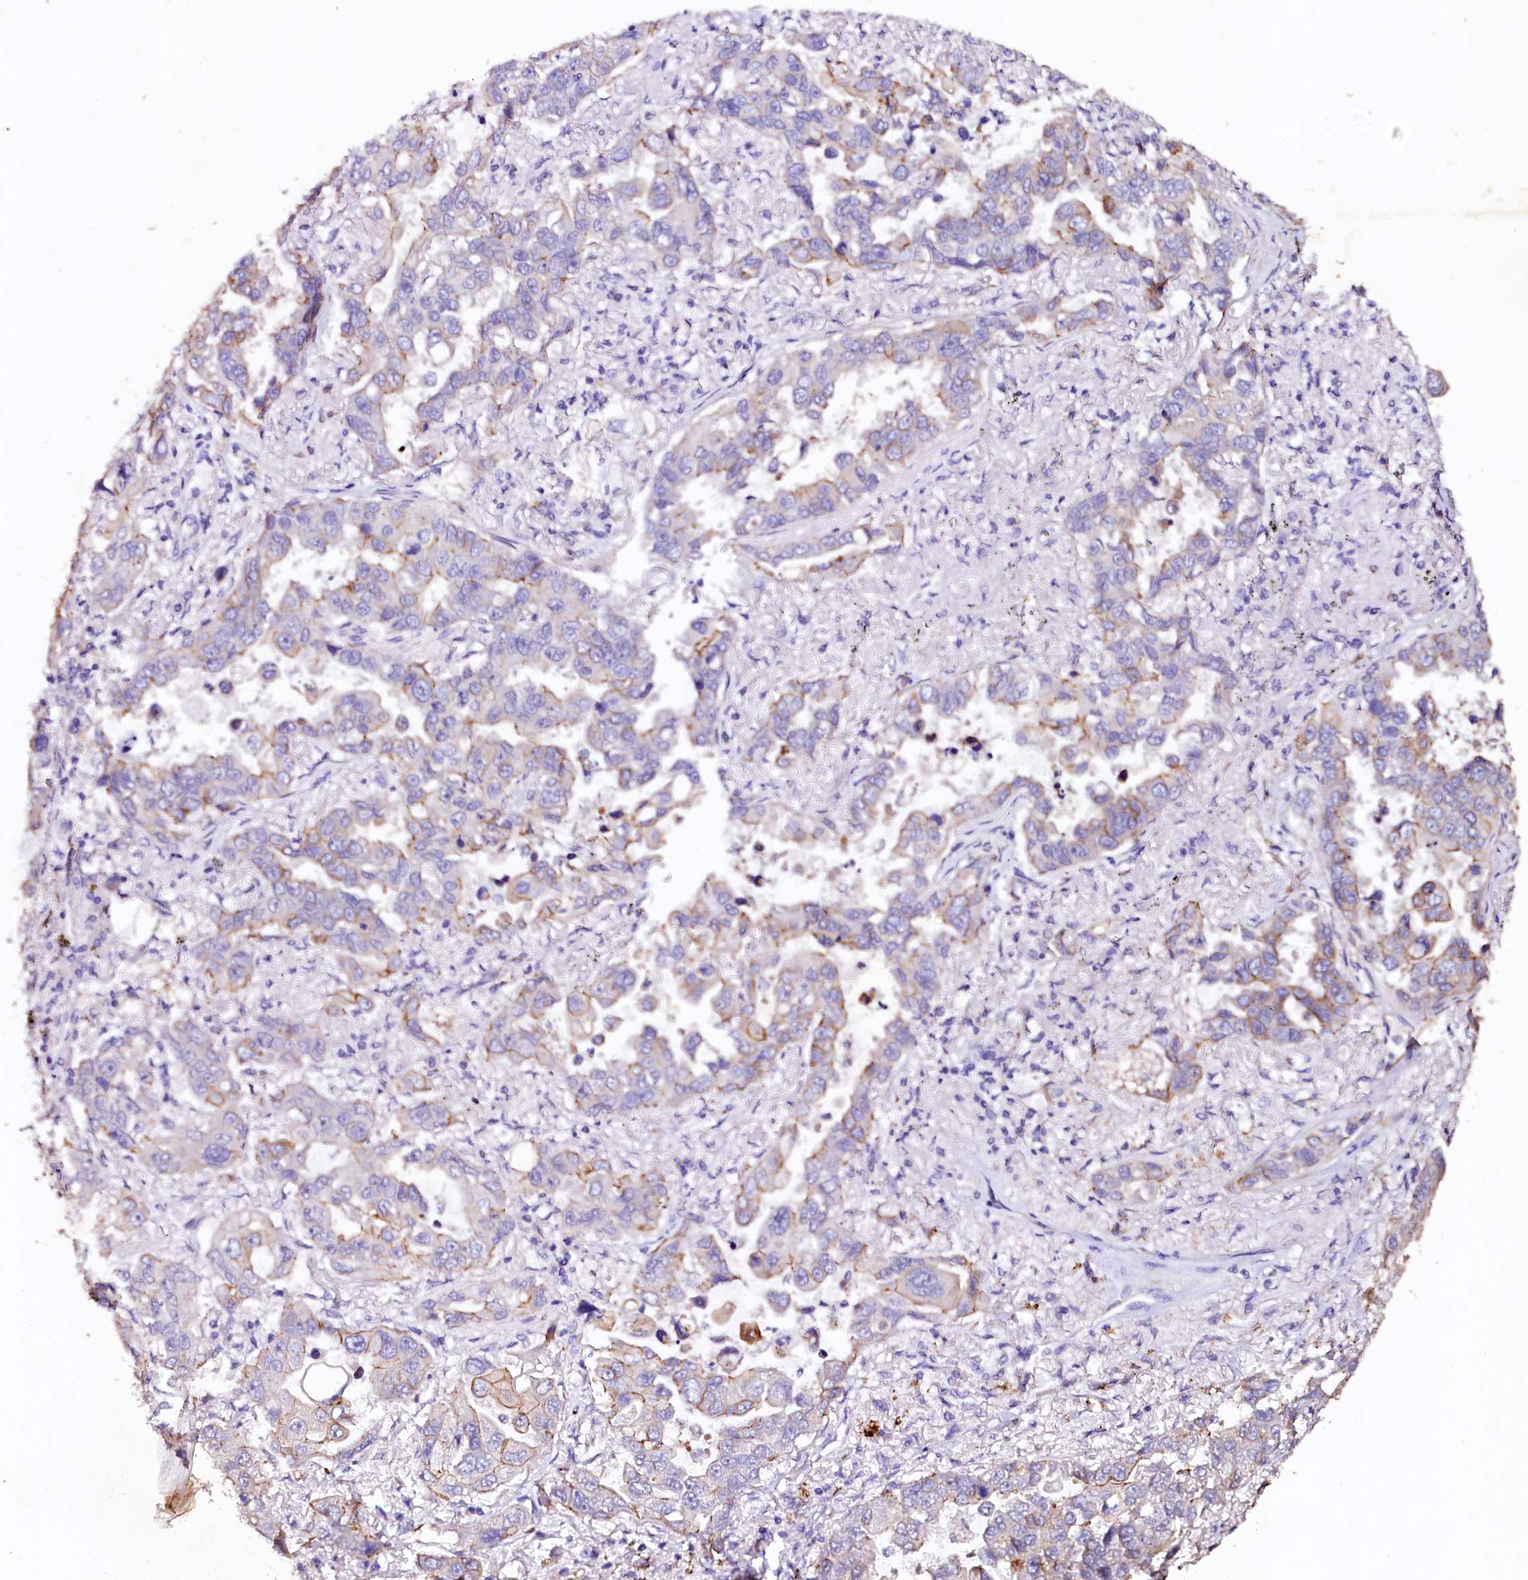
{"staining": {"intensity": "weak", "quantity": "<25%", "location": "cytoplasmic/membranous"}, "tissue": "lung cancer", "cell_type": "Tumor cells", "image_type": "cancer", "snomed": [{"axis": "morphology", "description": "Adenocarcinoma, NOS"}, {"axis": "topography", "description": "Lung"}], "caption": "A photomicrograph of human lung cancer is negative for staining in tumor cells. Nuclei are stained in blue.", "gene": "VPS36", "patient": {"sex": "male", "age": 64}}